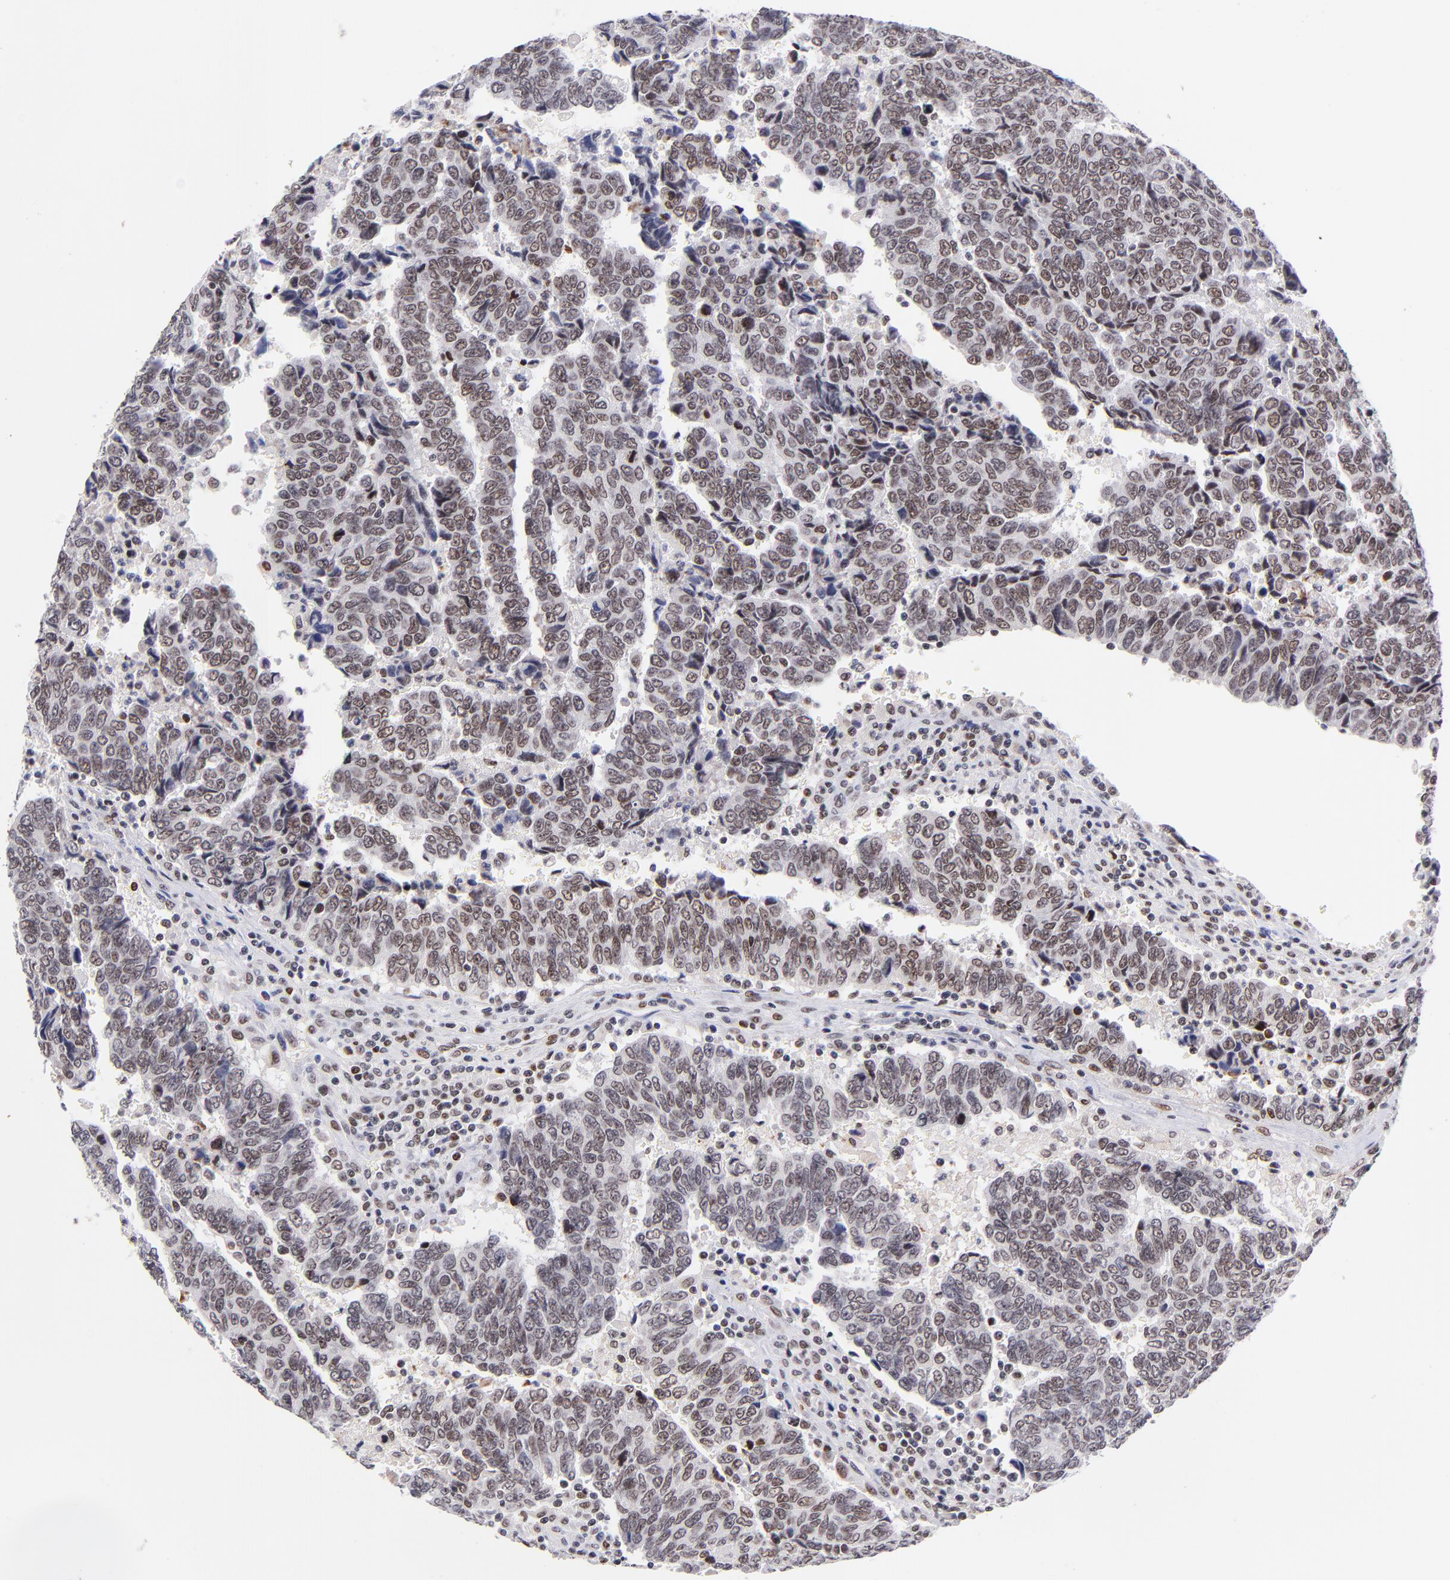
{"staining": {"intensity": "weak", "quantity": ">75%", "location": "nuclear"}, "tissue": "urothelial cancer", "cell_type": "Tumor cells", "image_type": "cancer", "snomed": [{"axis": "morphology", "description": "Urothelial carcinoma, High grade"}, {"axis": "topography", "description": "Urinary bladder"}], "caption": "Brown immunohistochemical staining in human high-grade urothelial carcinoma demonstrates weak nuclear expression in about >75% of tumor cells. Using DAB (3,3'-diaminobenzidine) (brown) and hematoxylin (blue) stains, captured at high magnification using brightfield microscopy.", "gene": "MIDEAS", "patient": {"sex": "male", "age": 86}}